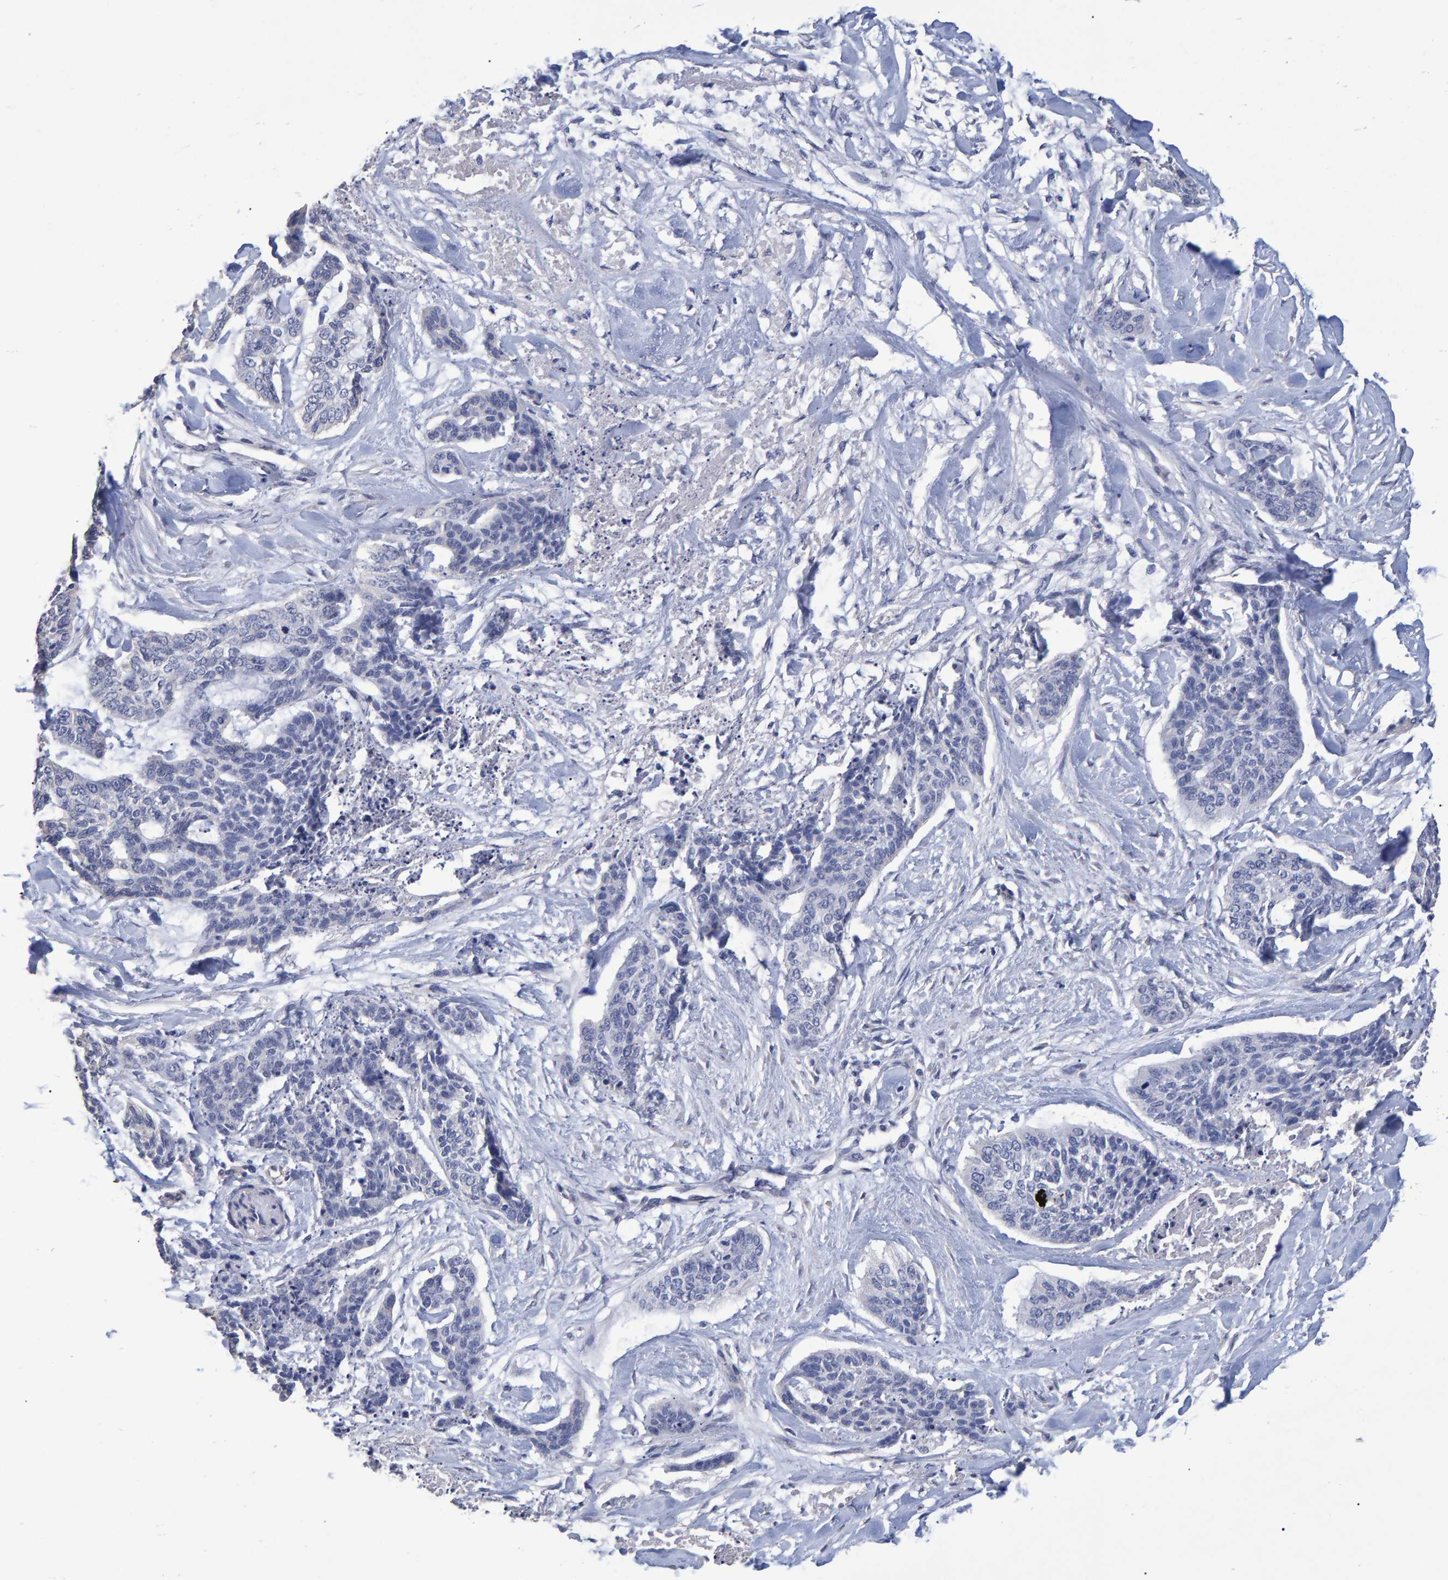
{"staining": {"intensity": "negative", "quantity": "none", "location": "none"}, "tissue": "skin cancer", "cell_type": "Tumor cells", "image_type": "cancer", "snomed": [{"axis": "morphology", "description": "Basal cell carcinoma"}, {"axis": "topography", "description": "Skin"}], "caption": "Protein analysis of skin cancer (basal cell carcinoma) exhibits no significant positivity in tumor cells. Brightfield microscopy of immunohistochemistry stained with DAB (3,3'-diaminobenzidine) (brown) and hematoxylin (blue), captured at high magnification.", "gene": "HEMGN", "patient": {"sex": "female", "age": 64}}